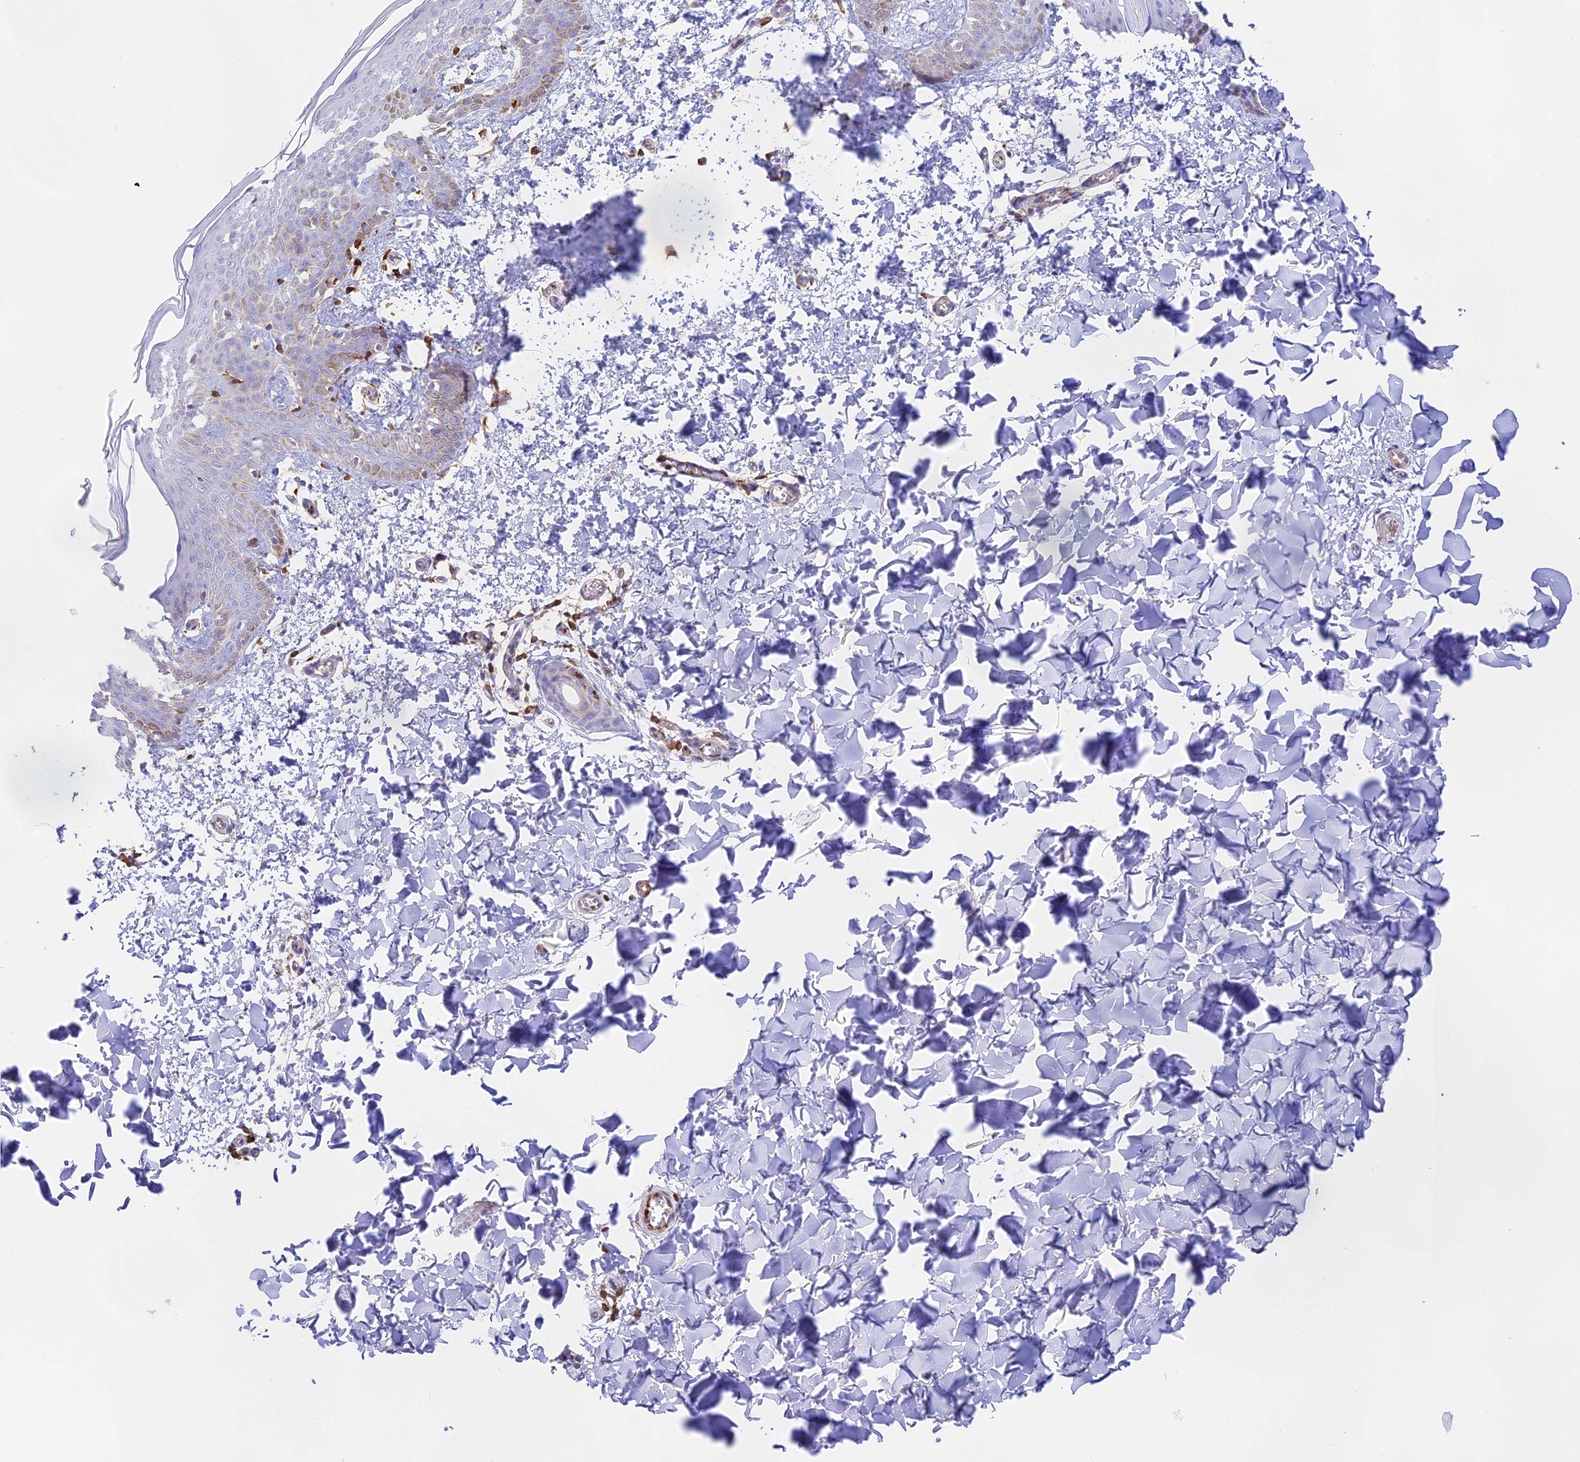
{"staining": {"intensity": "negative", "quantity": "none", "location": "none"}, "tissue": "skin", "cell_type": "Fibroblasts", "image_type": "normal", "snomed": [{"axis": "morphology", "description": "Normal tissue, NOS"}, {"axis": "topography", "description": "Skin"}], "caption": "High magnification brightfield microscopy of unremarkable skin stained with DAB (3,3'-diaminobenzidine) (brown) and counterstained with hematoxylin (blue): fibroblasts show no significant staining. Brightfield microscopy of immunohistochemistry (IHC) stained with DAB (brown) and hematoxylin (blue), captured at high magnification.", "gene": "DENND1C", "patient": {"sex": "male", "age": 36}}